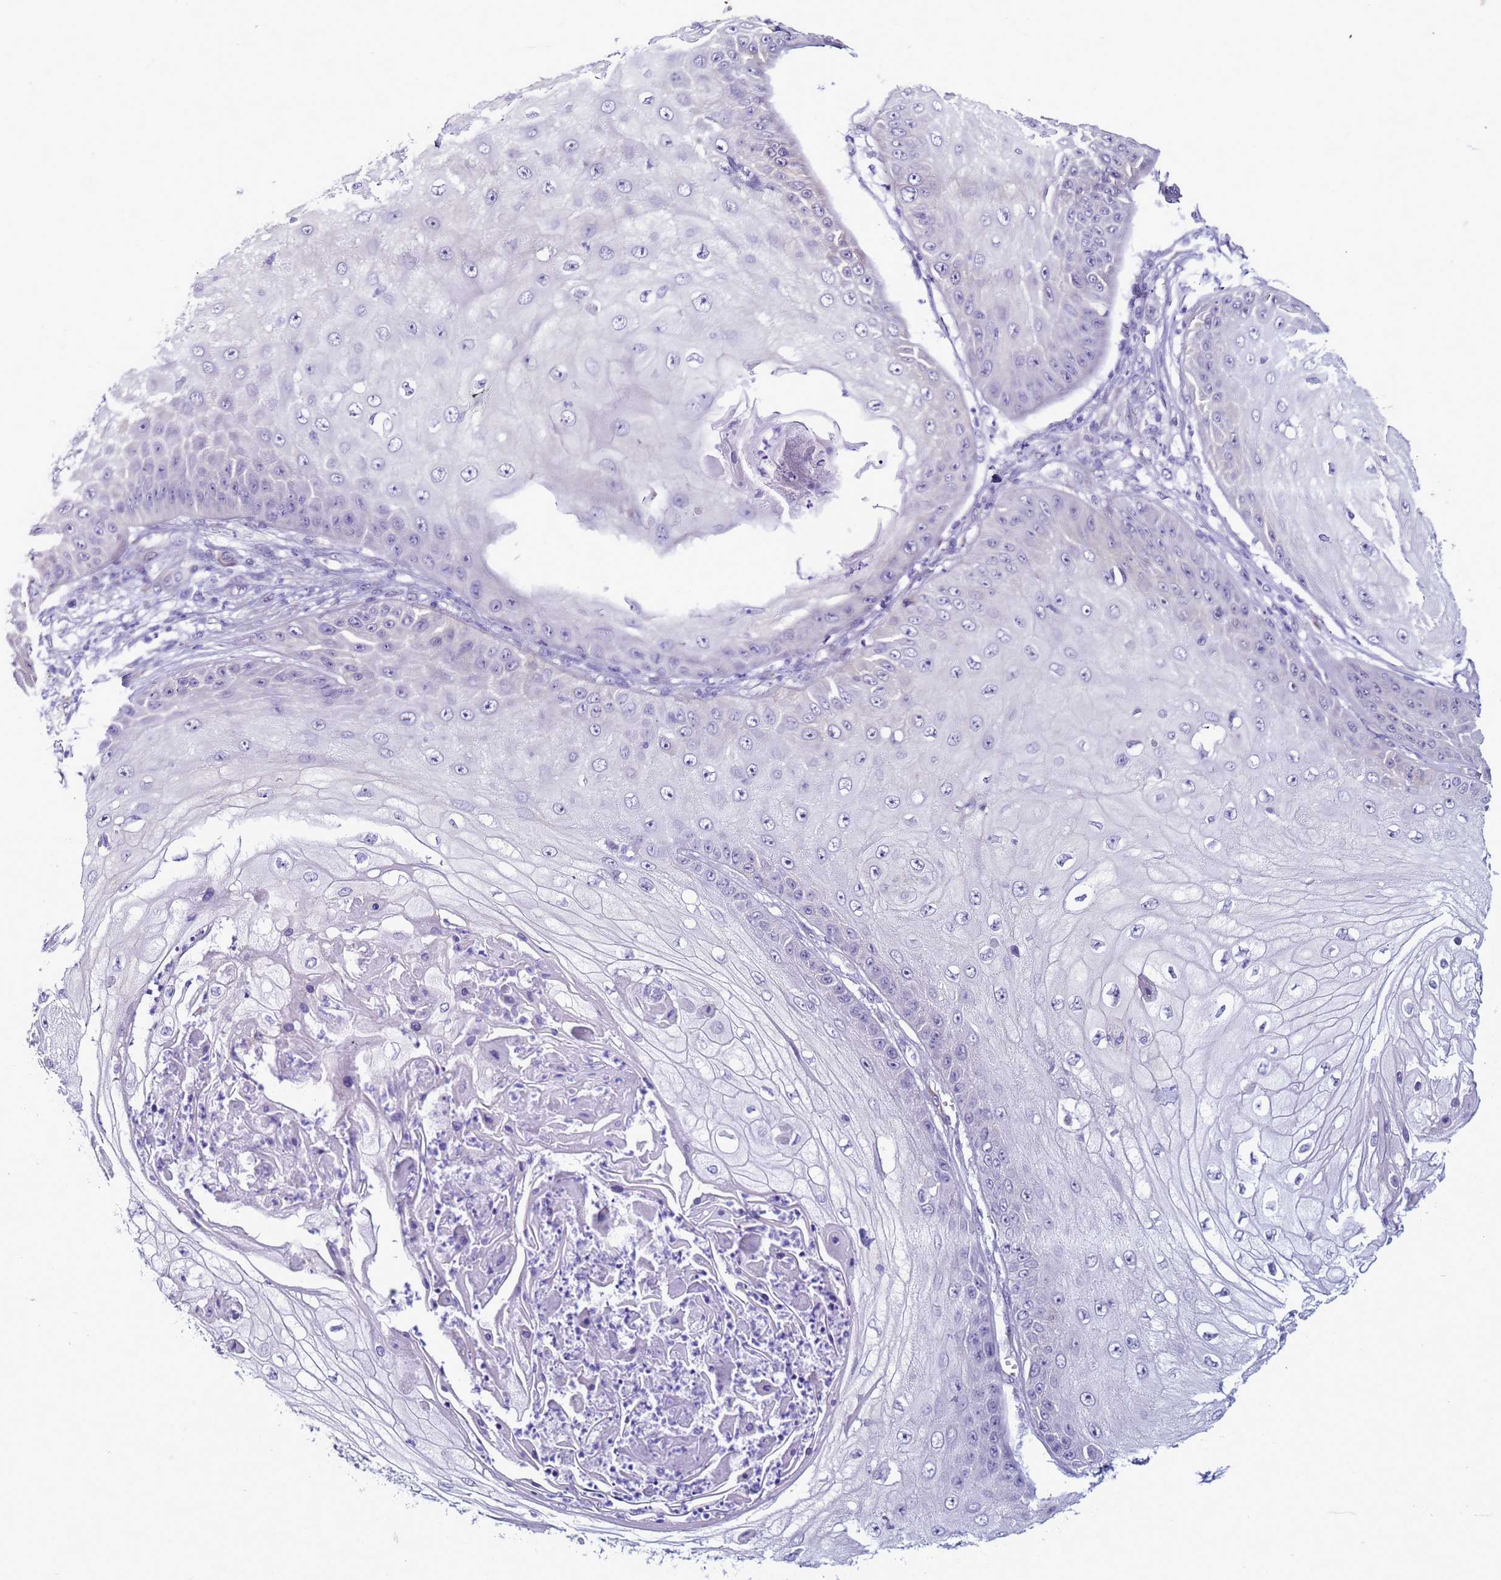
{"staining": {"intensity": "negative", "quantity": "none", "location": "none"}, "tissue": "skin cancer", "cell_type": "Tumor cells", "image_type": "cancer", "snomed": [{"axis": "morphology", "description": "Squamous cell carcinoma, NOS"}, {"axis": "topography", "description": "Skin"}], "caption": "Skin squamous cell carcinoma stained for a protein using IHC displays no staining tumor cells.", "gene": "LRRC10B", "patient": {"sex": "male", "age": 70}}